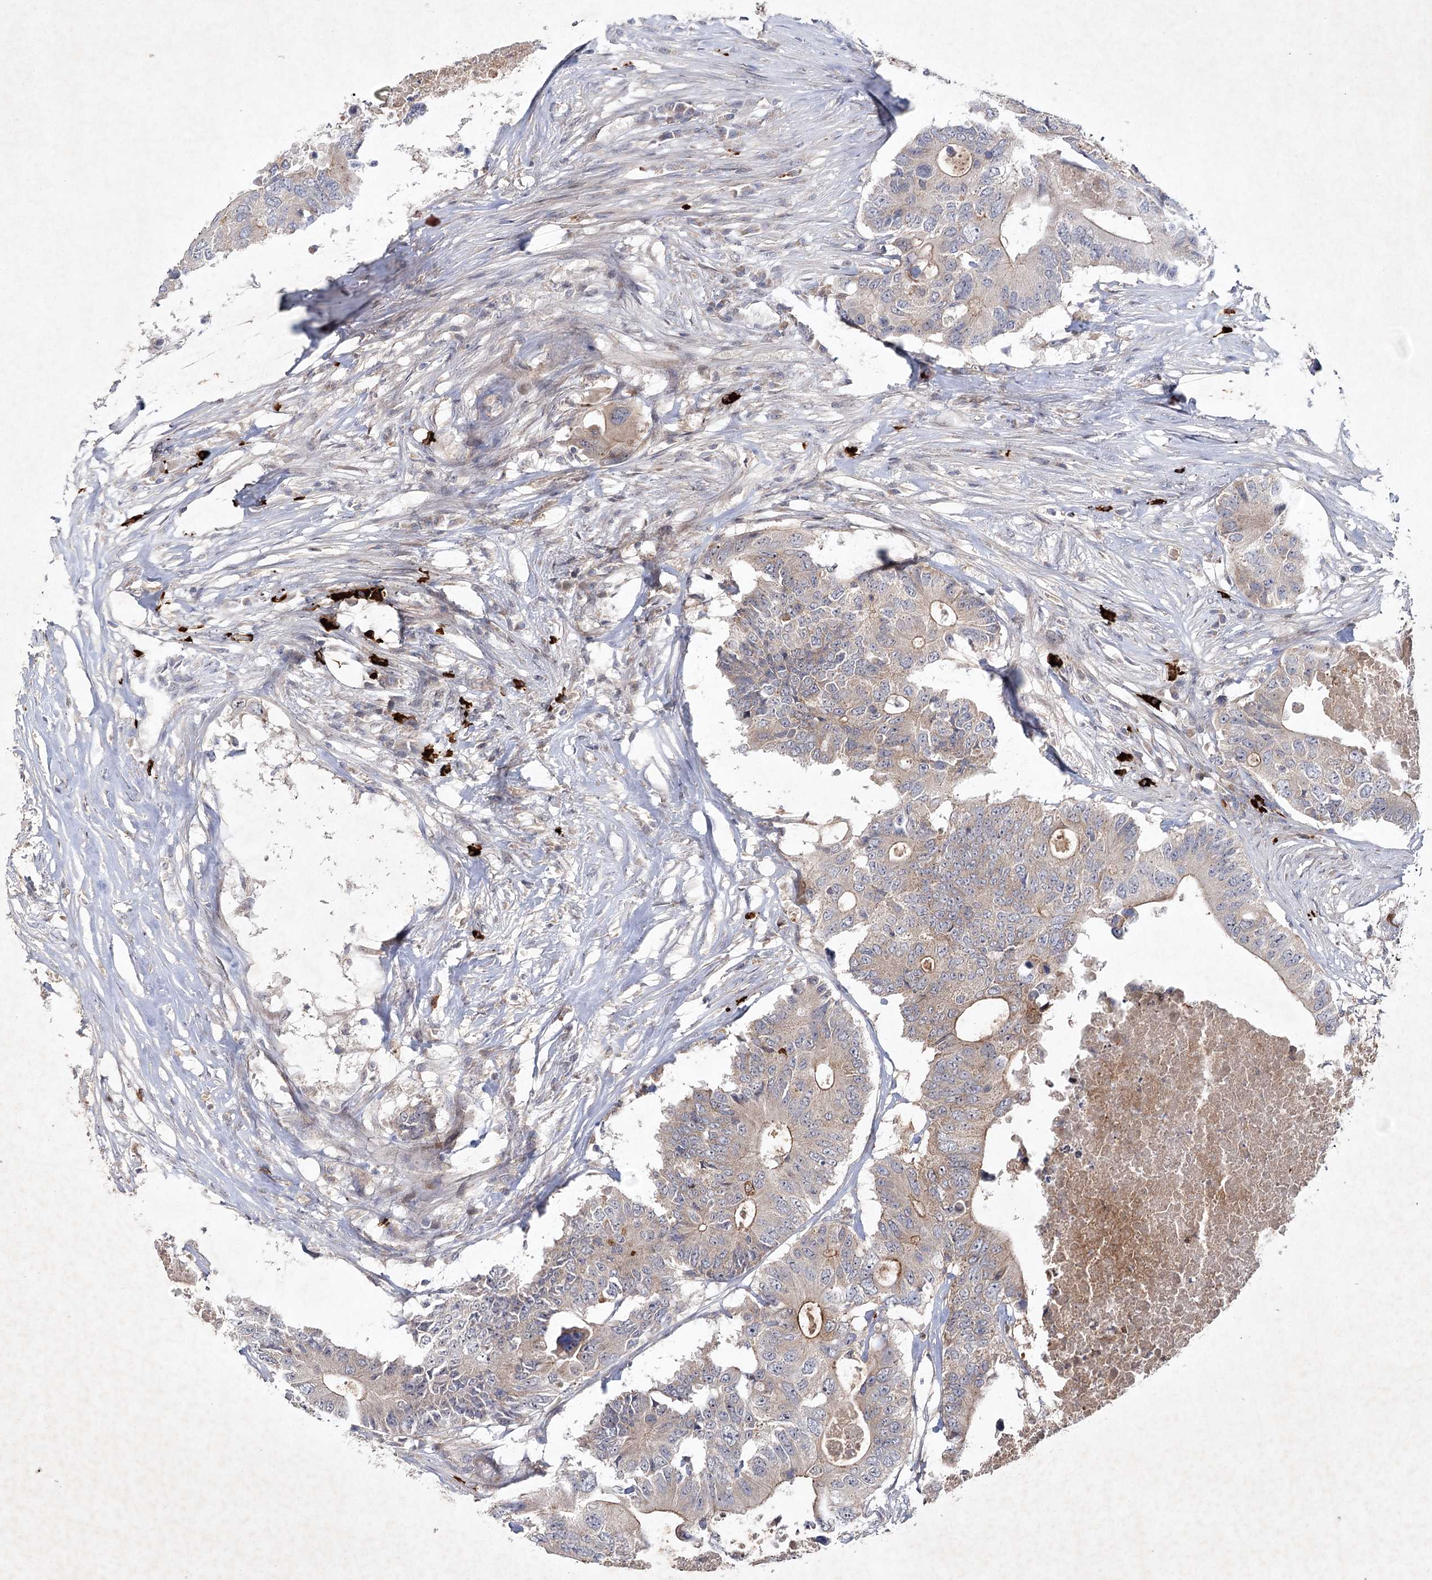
{"staining": {"intensity": "moderate", "quantity": "<25%", "location": "cytoplasmic/membranous"}, "tissue": "colorectal cancer", "cell_type": "Tumor cells", "image_type": "cancer", "snomed": [{"axis": "morphology", "description": "Adenocarcinoma, NOS"}, {"axis": "topography", "description": "Colon"}], "caption": "A histopathology image of human colorectal cancer (adenocarcinoma) stained for a protein shows moderate cytoplasmic/membranous brown staining in tumor cells.", "gene": "MAP3K13", "patient": {"sex": "male", "age": 71}}